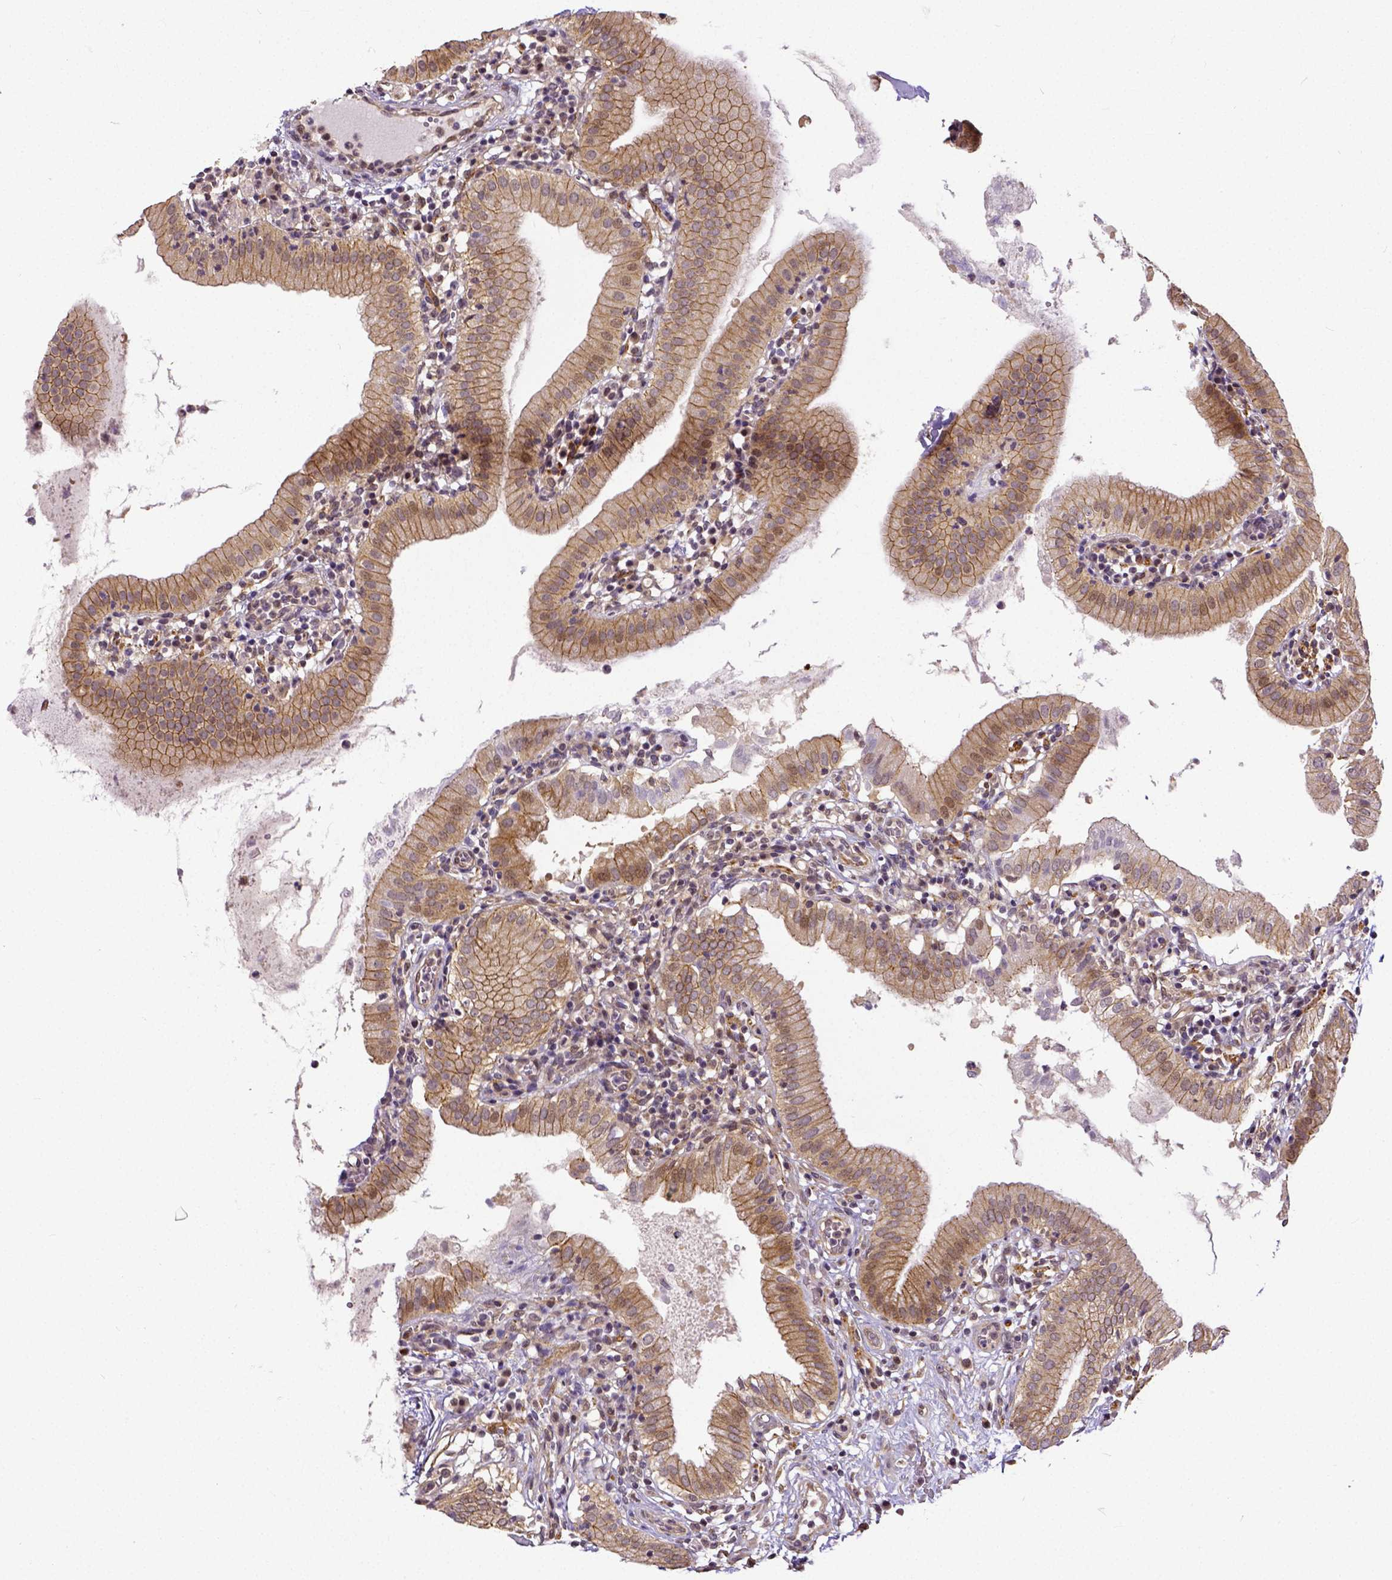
{"staining": {"intensity": "moderate", "quantity": ">75%", "location": "cytoplasmic/membranous"}, "tissue": "gallbladder", "cell_type": "Glandular cells", "image_type": "normal", "snomed": [{"axis": "morphology", "description": "Normal tissue, NOS"}, {"axis": "topography", "description": "Gallbladder"}], "caption": "This is an image of immunohistochemistry staining of unremarkable gallbladder, which shows moderate positivity in the cytoplasmic/membranous of glandular cells.", "gene": "DICER1", "patient": {"sex": "female", "age": 65}}